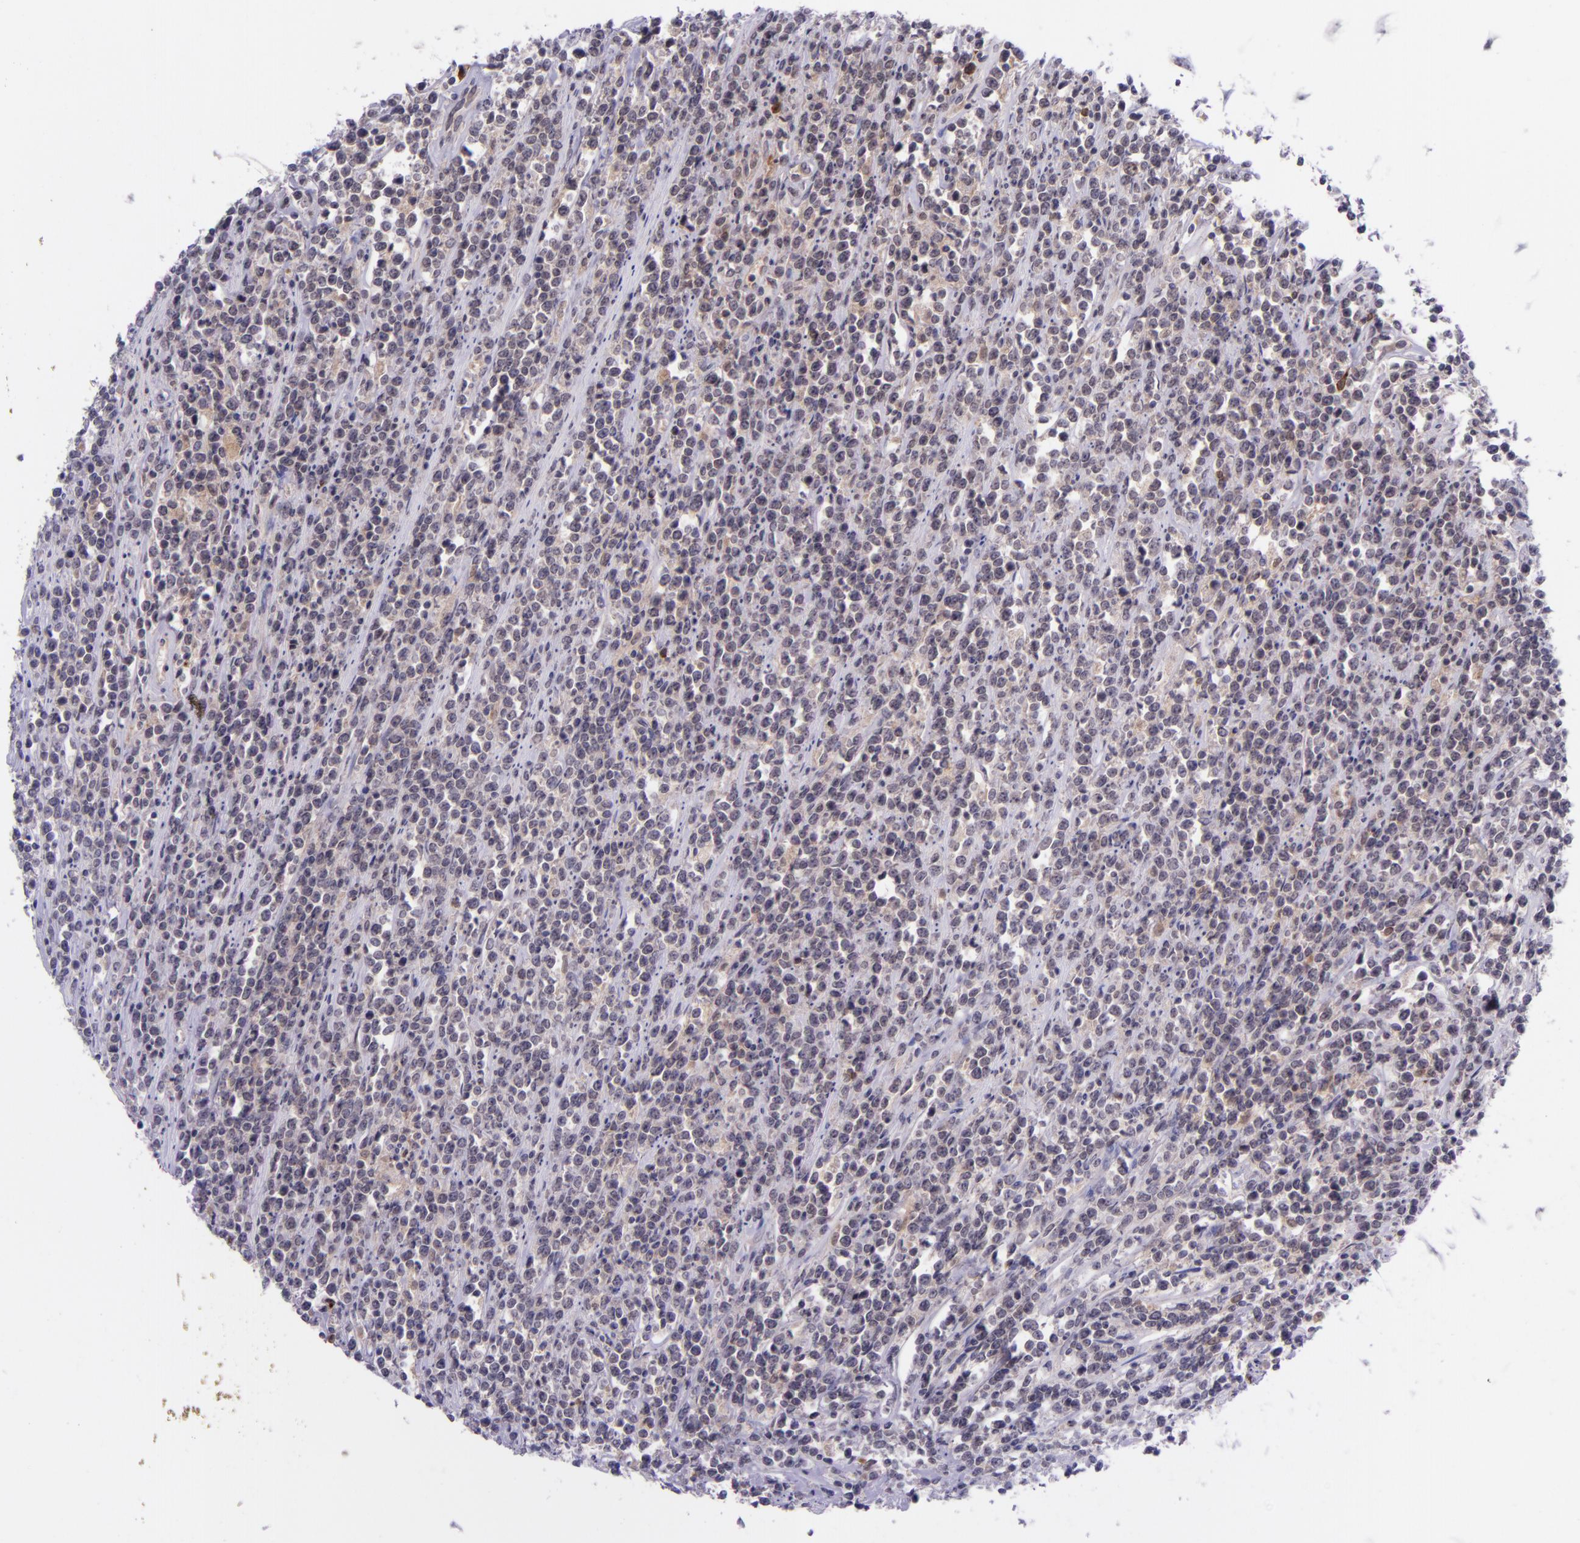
{"staining": {"intensity": "moderate", "quantity": "25%-75%", "location": "cytoplasmic/membranous"}, "tissue": "lymphoma", "cell_type": "Tumor cells", "image_type": "cancer", "snomed": [{"axis": "morphology", "description": "Malignant lymphoma, non-Hodgkin's type, High grade"}, {"axis": "topography", "description": "Small intestine"}, {"axis": "topography", "description": "Colon"}], "caption": "Immunohistochemical staining of human malignant lymphoma, non-Hodgkin's type (high-grade) shows medium levels of moderate cytoplasmic/membranous protein expression in about 25%-75% of tumor cells.", "gene": "SELL", "patient": {"sex": "male", "age": 8}}